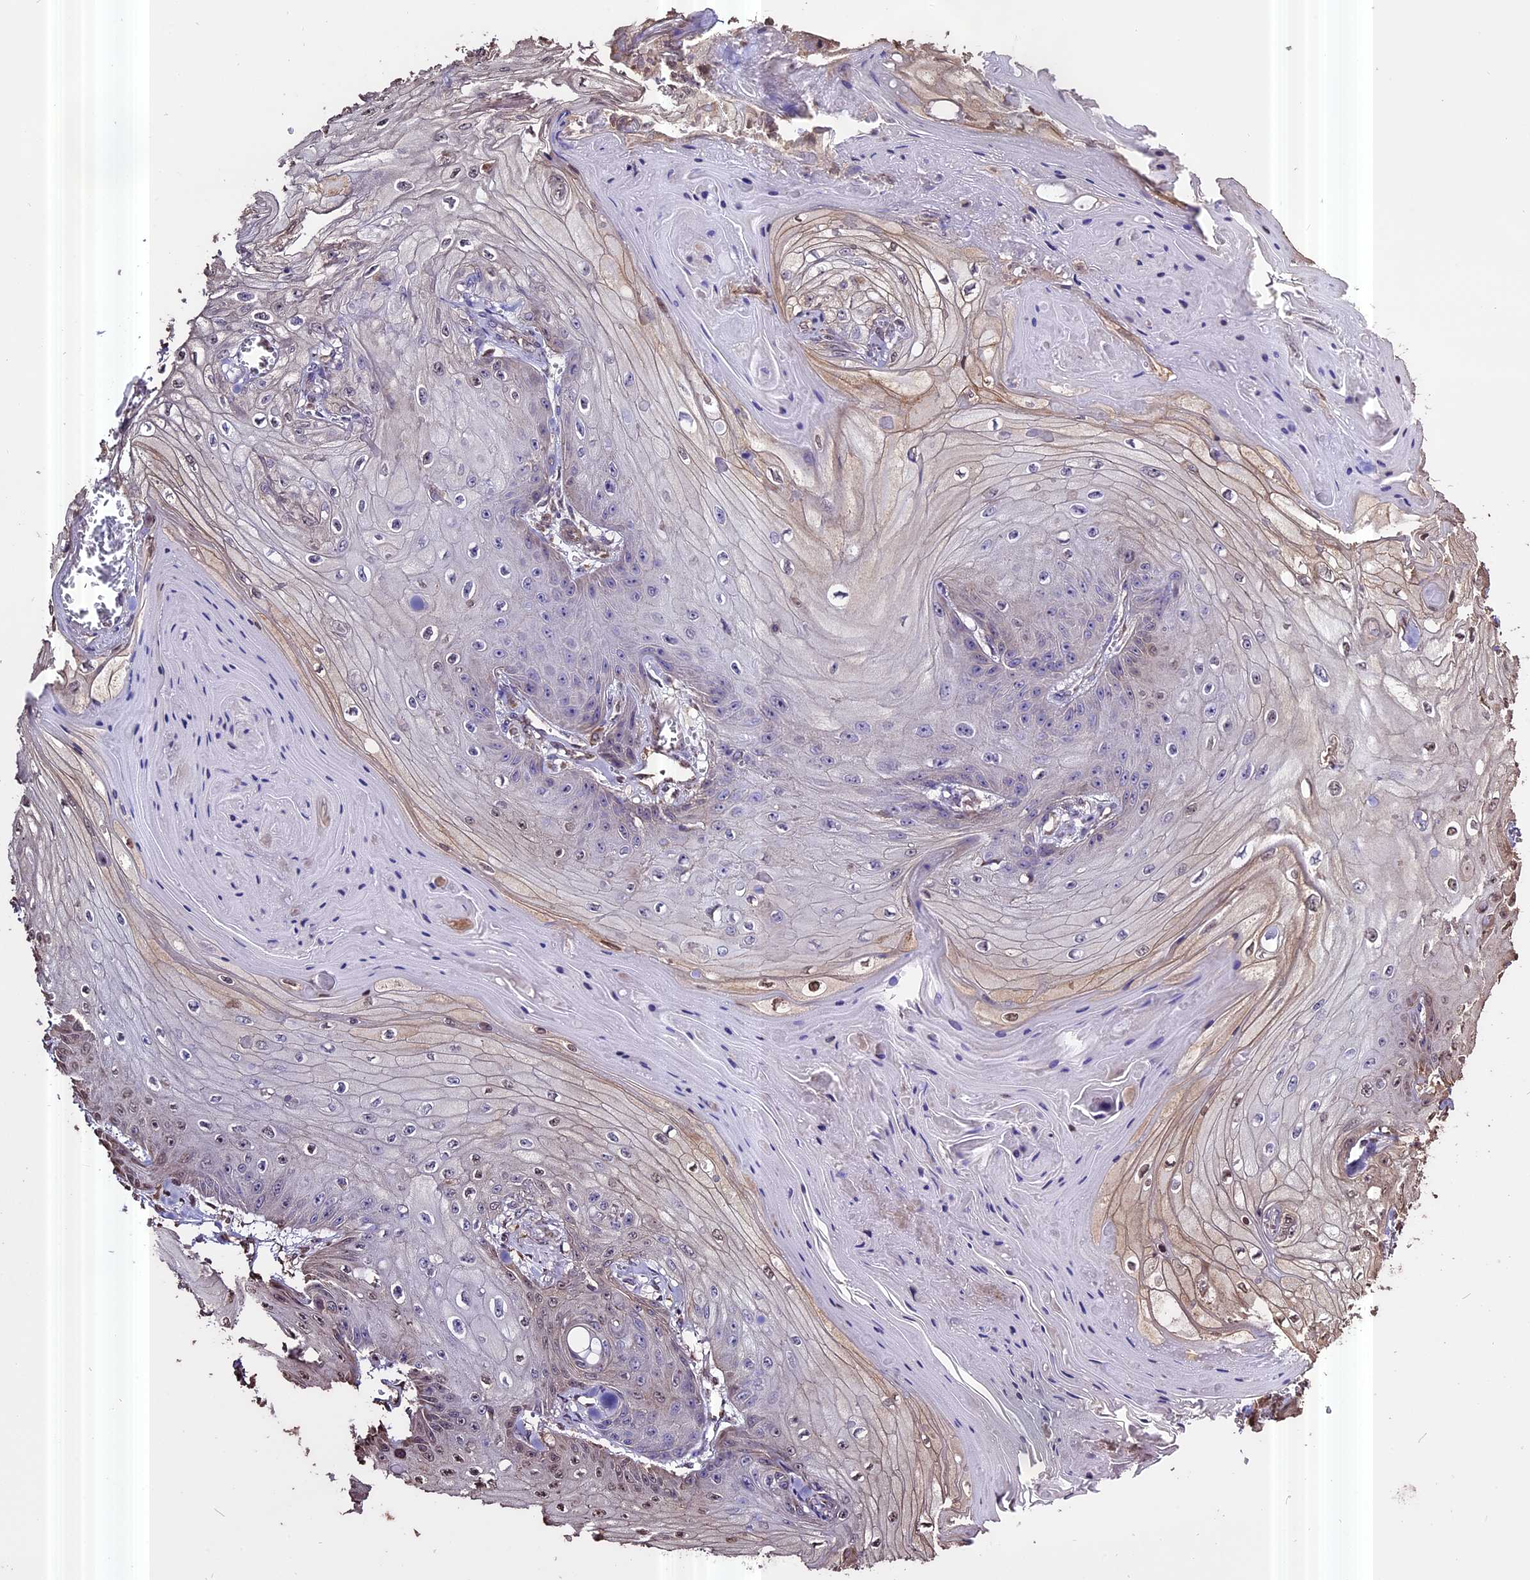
{"staining": {"intensity": "negative", "quantity": "none", "location": "none"}, "tissue": "skin cancer", "cell_type": "Tumor cells", "image_type": "cancer", "snomed": [{"axis": "morphology", "description": "Squamous cell carcinoma, NOS"}, {"axis": "topography", "description": "Skin"}], "caption": "An IHC micrograph of skin cancer (squamous cell carcinoma) is shown. There is no staining in tumor cells of skin cancer (squamous cell carcinoma).", "gene": "PGPEP1L", "patient": {"sex": "male", "age": 74}}